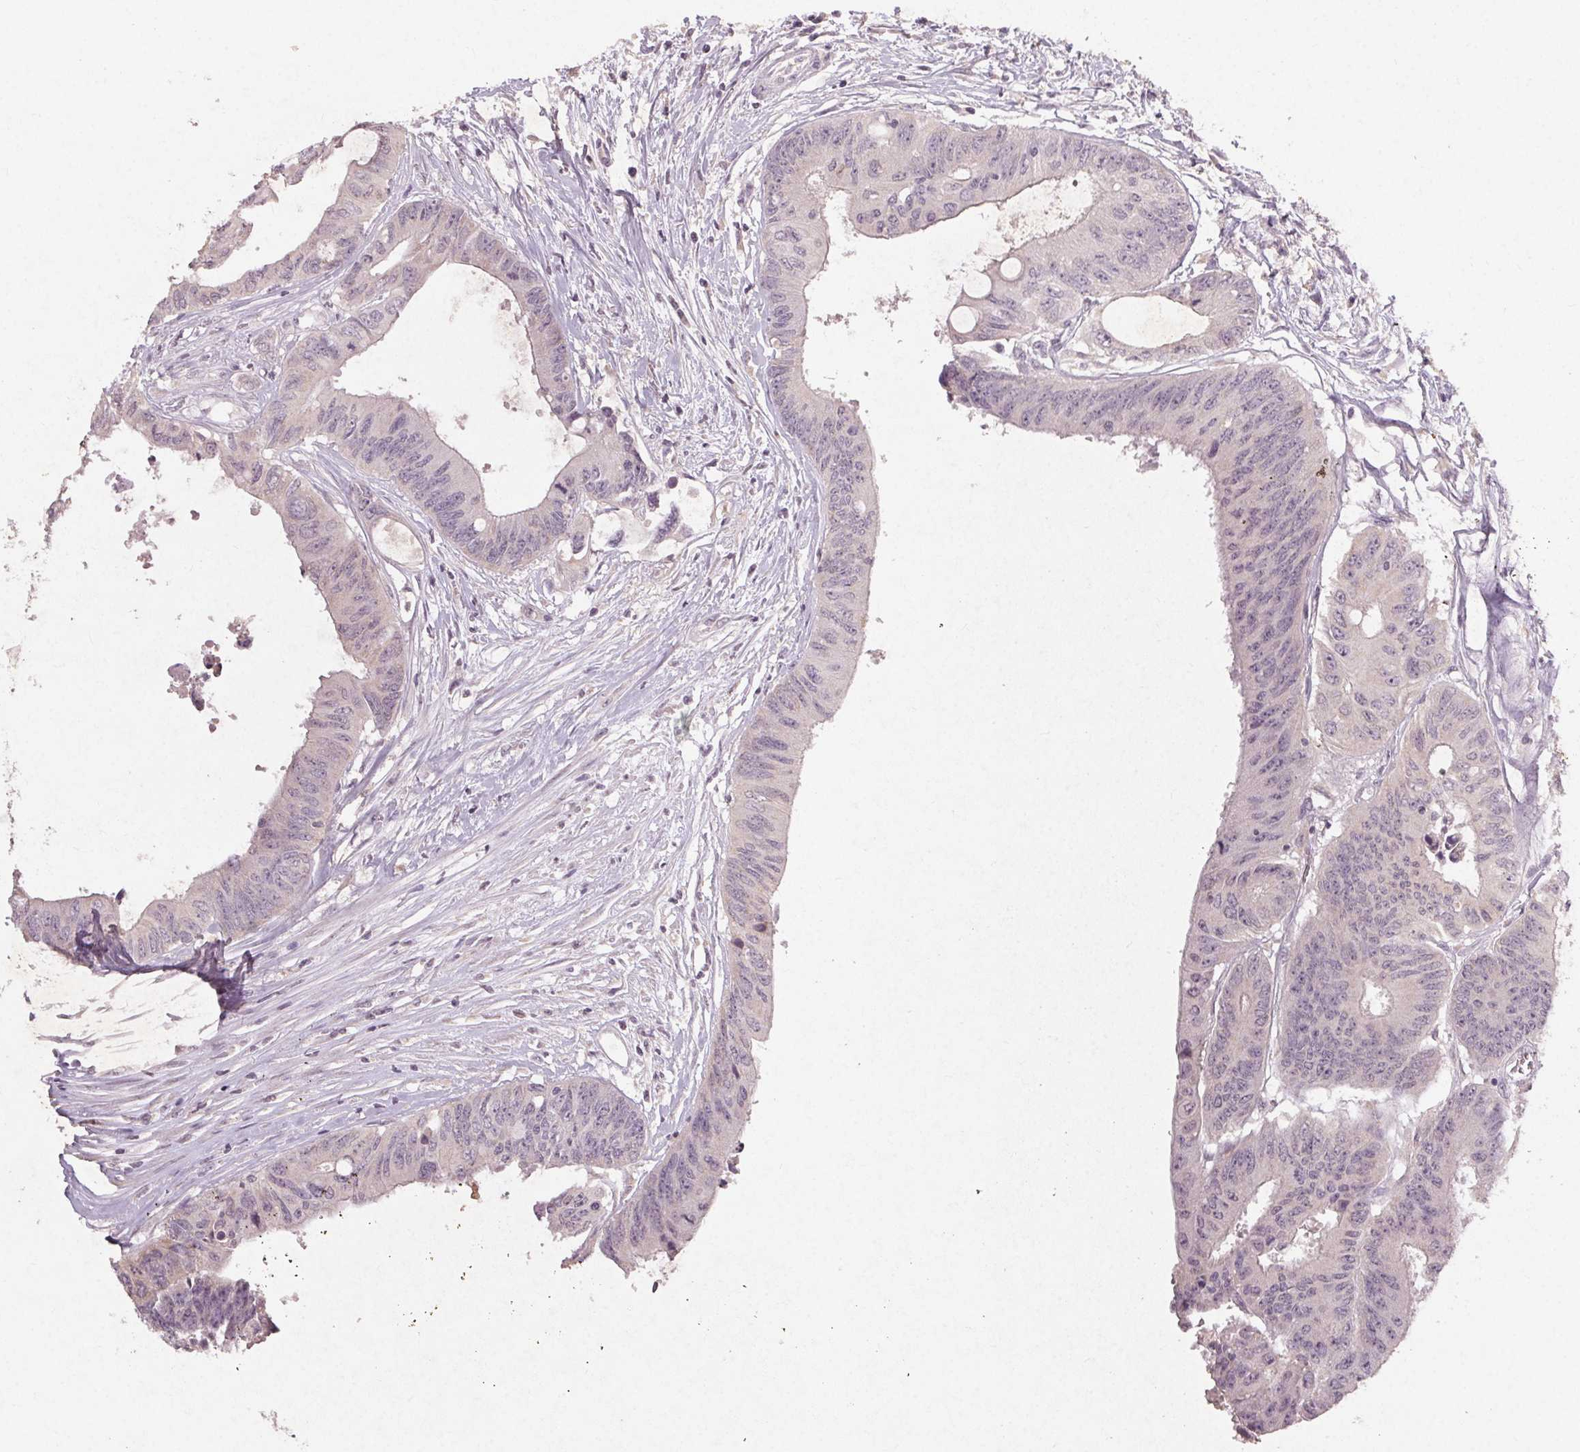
{"staining": {"intensity": "negative", "quantity": "none", "location": "none"}, "tissue": "colorectal cancer", "cell_type": "Tumor cells", "image_type": "cancer", "snomed": [{"axis": "morphology", "description": "Adenocarcinoma, NOS"}, {"axis": "topography", "description": "Rectum"}], "caption": "An immunohistochemistry micrograph of colorectal cancer is shown. There is no staining in tumor cells of colorectal cancer. (DAB IHC visualized using brightfield microscopy, high magnification).", "gene": "KLRC3", "patient": {"sex": "male", "age": 59}}